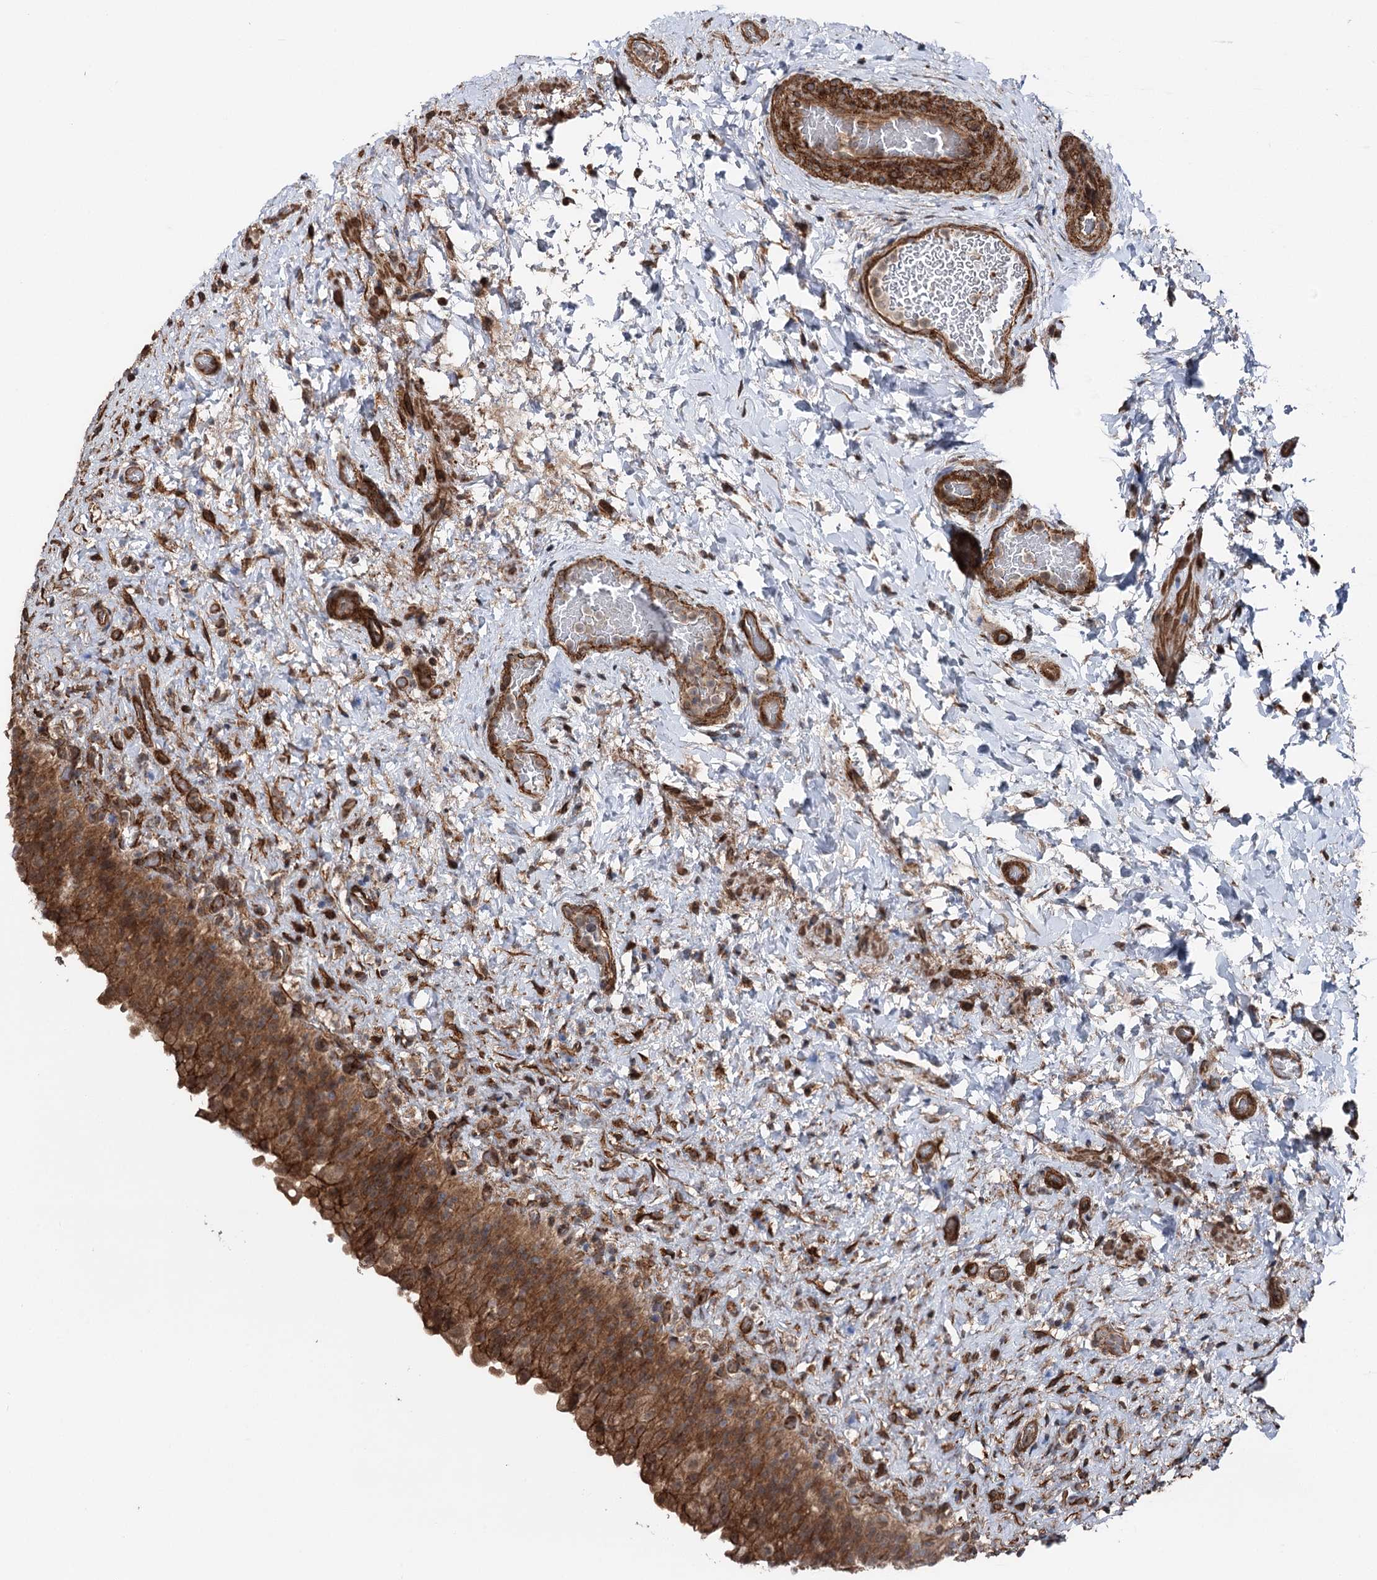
{"staining": {"intensity": "strong", "quantity": ">75%", "location": "cytoplasmic/membranous"}, "tissue": "urinary bladder", "cell_type": "Urothelial cells", "image_type": "normal", "snomed": [{"axis": "morphology", "description": "Normal tissue, NOS"}, {"axis": "topography", "description": "Urinary bladder"}], "caption": "DAB (3,3'-diaminobenzidine) immunohistochemical staining of benign human urinary bladder exhibits strong cytoplasmic/membranous protein positivity in approximately >75% of urothelial cells. (Stains: DAB in brown, nuclei in blue, Microscopy: brightfield microscopy at high magnification).", "gene": "ITFG2", "patient": {"sex": "female", "age": 27}}